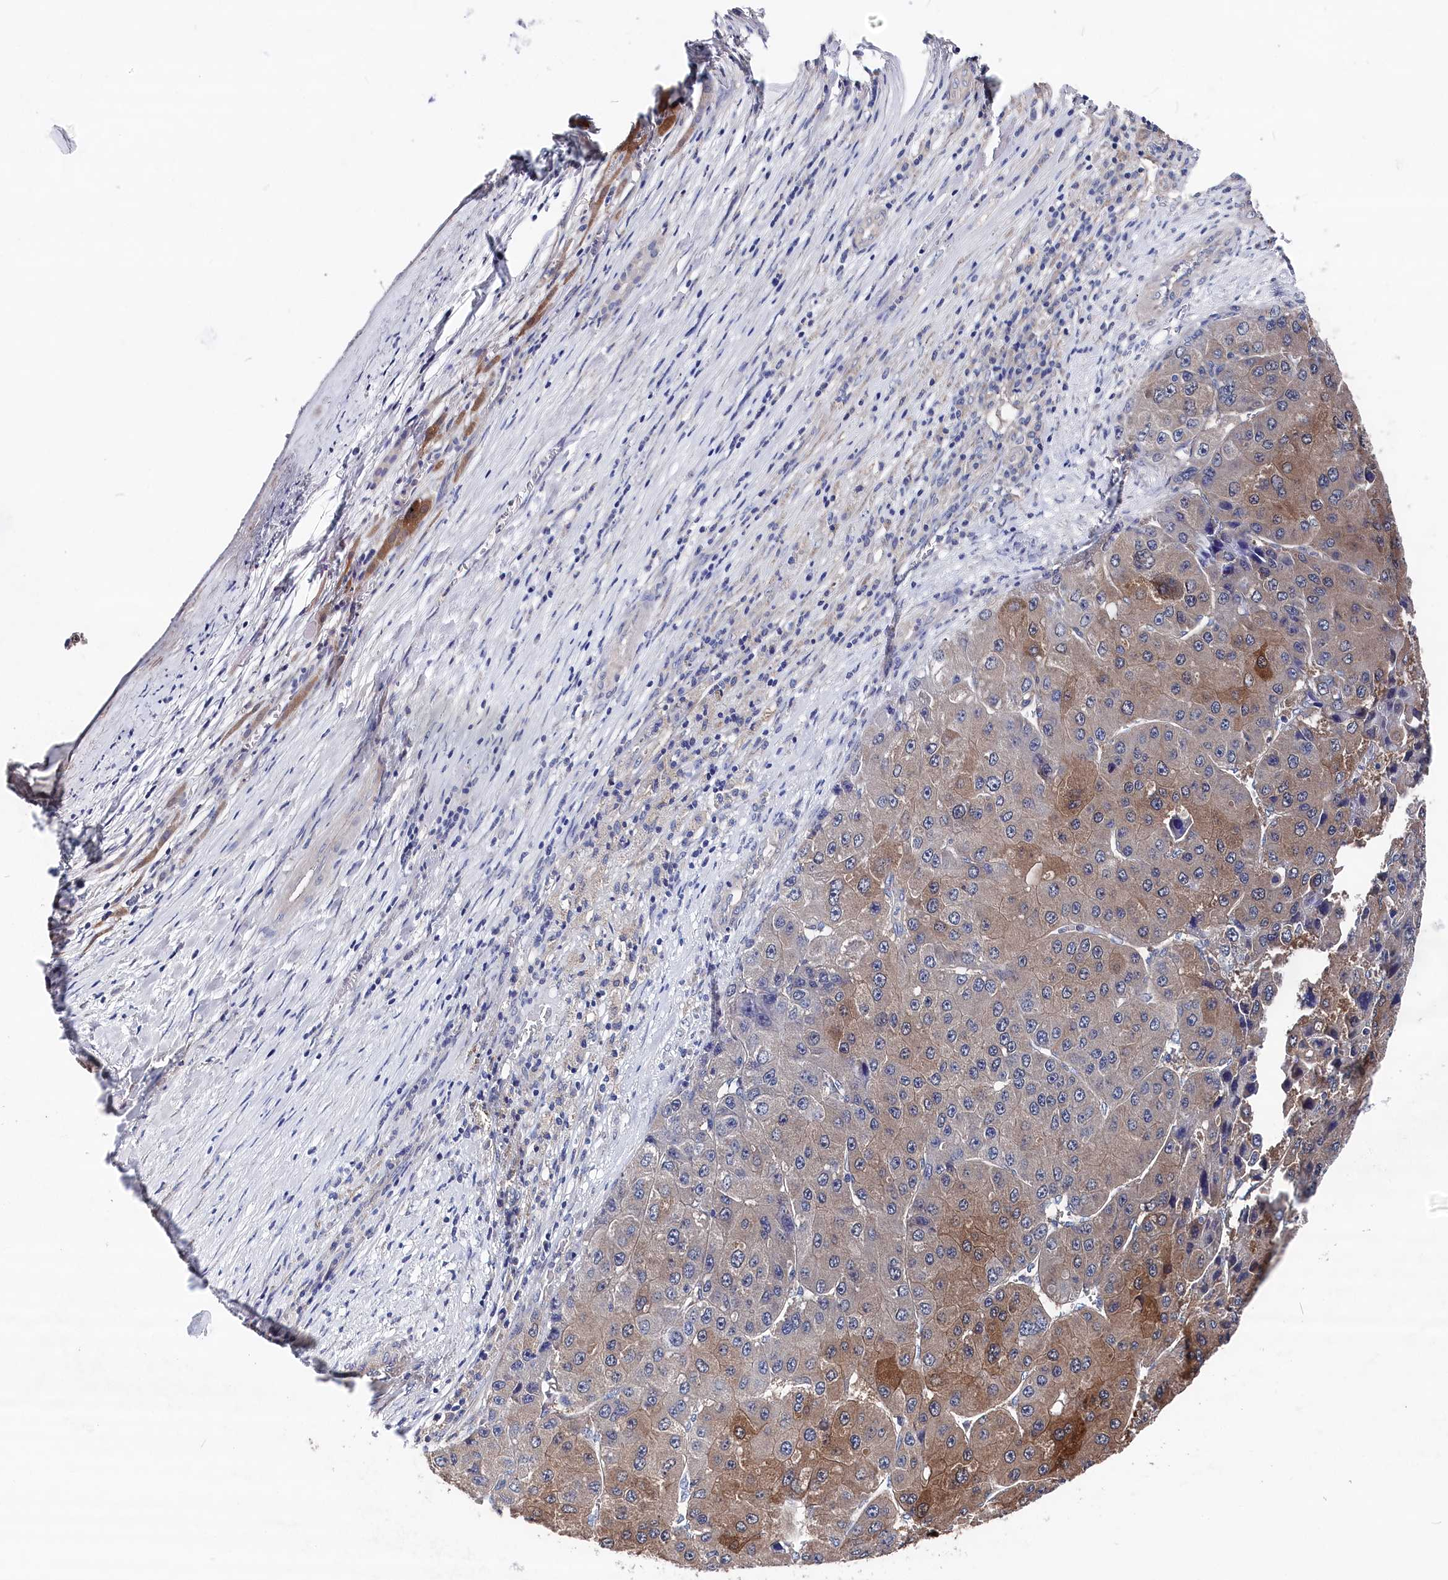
{"staining": {"intensity": "moderate", "quantity": "25%-75%", "location": "cytoplasmic/membranous"}, "tissue": "liver cancer", "cell_type": "Tumor cells", "image_type": "cancer", "snomed": [{"axis": "morphology", "description": "Carcinoma, Hepatocellular, NOS"}, {"axis": "topography", "description": "Liver"}], "caption": "Liver hepatocellular carcinoma was stained to show a protein in brown. There is medium levels of moderate cytoplasmic/membranous staining in about 25%-75% of tumor cells.", "gene": "BHMT", "patient": {"sex": "female", "age": 73}}